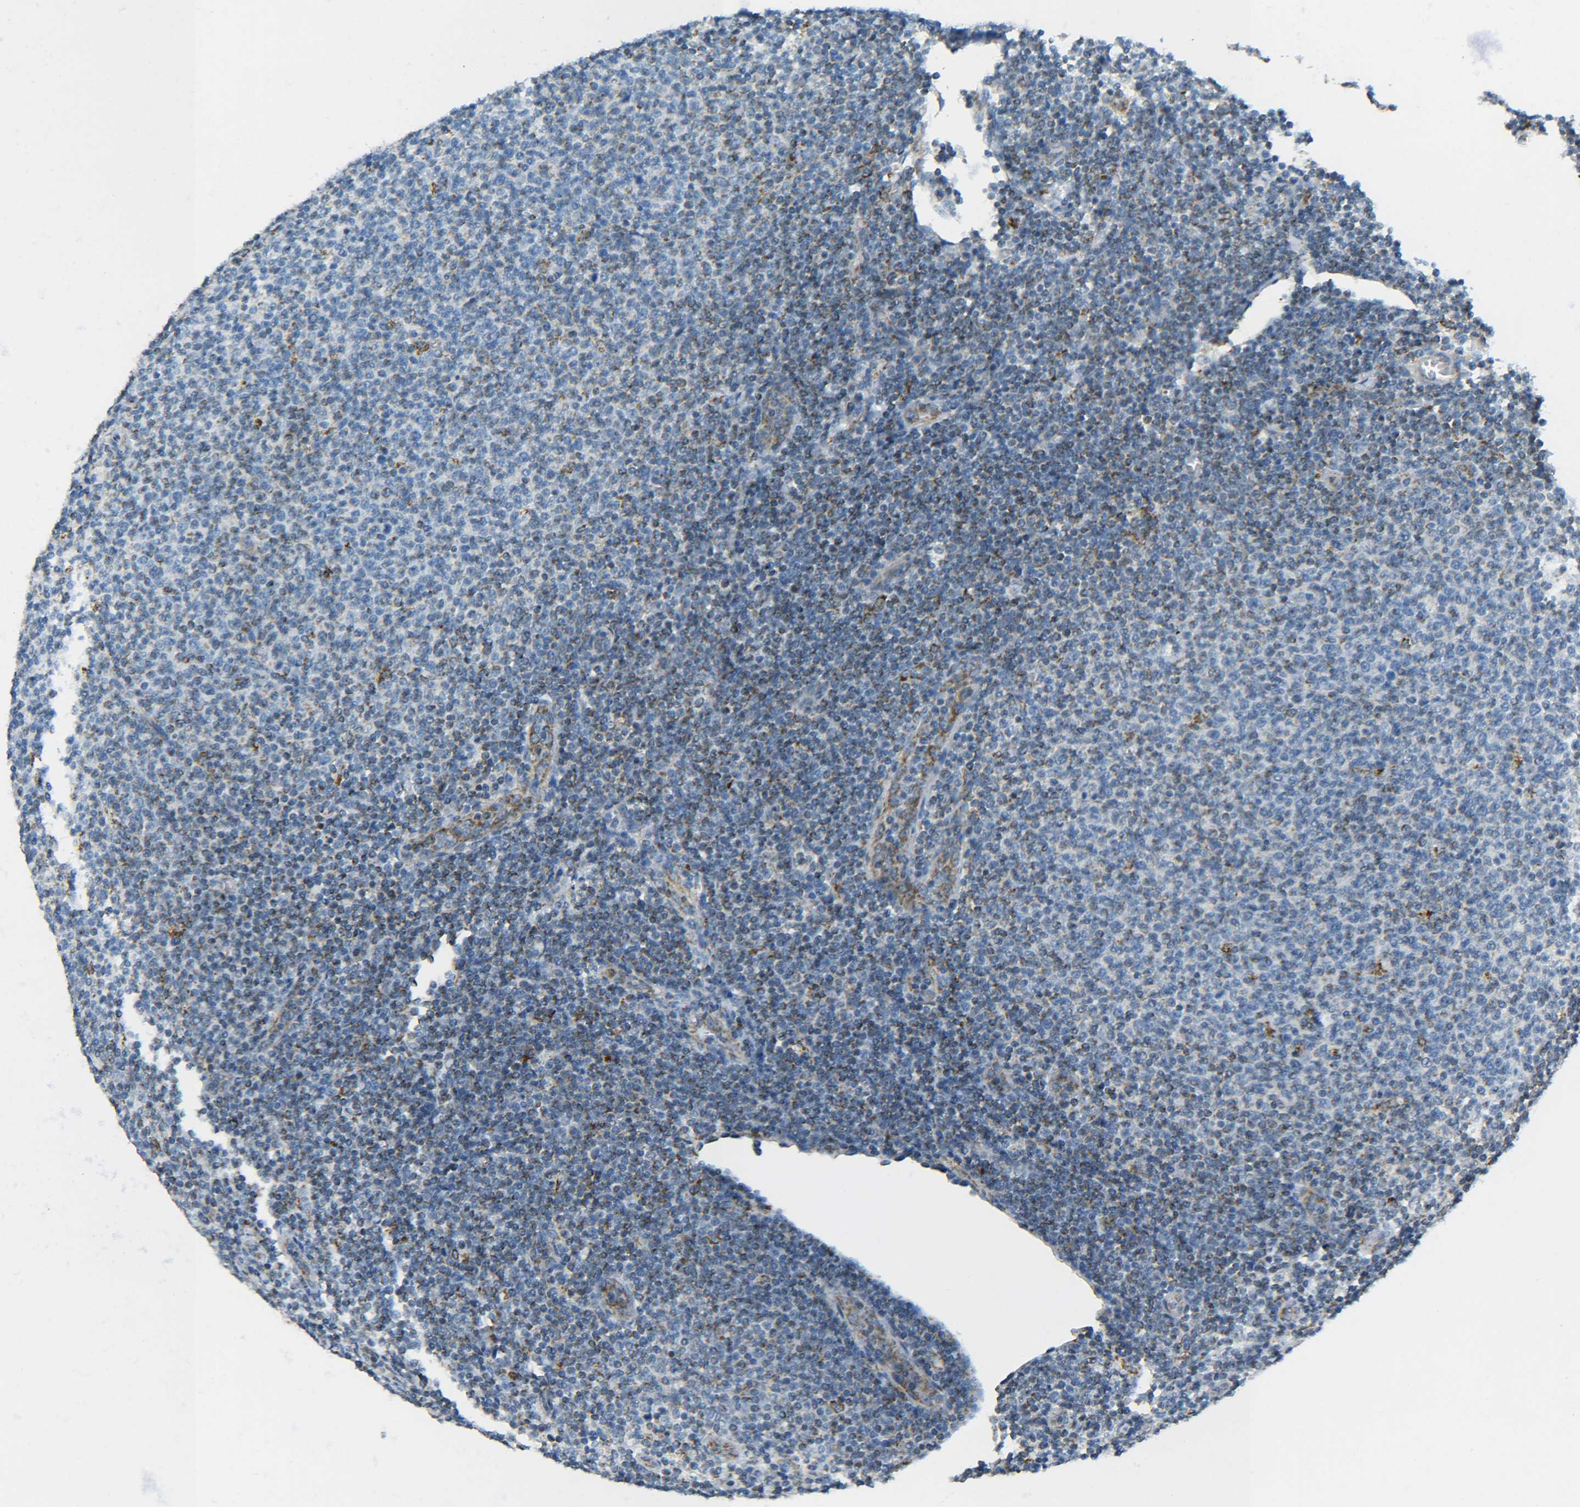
{"staining": {"intensity": "moderate", "quantity": "25%-75%", "location": "cytoplasmic/membranous"}, "tissue": "lymphoma", "cell_type": "Tumor cells", "image_type": "cancer", "snomed": [{"axis": "morphology", "description": "Malignant lymphoma, non-Hodgkin's type, Low grade"}, {"axis": "topography", "description": "Lymph node"}], "caption": "Protein staining reveals moderate cytoplasmic/membranous expression in about 25%-75% of tumor cells in lymphoma. Using DAB (brown) and hematoxylin (blue) stains, captured at high magnification using brightfield microscopy.", "gene": "CYB5R1", "patient": {"sex": "male", "age": 66}}